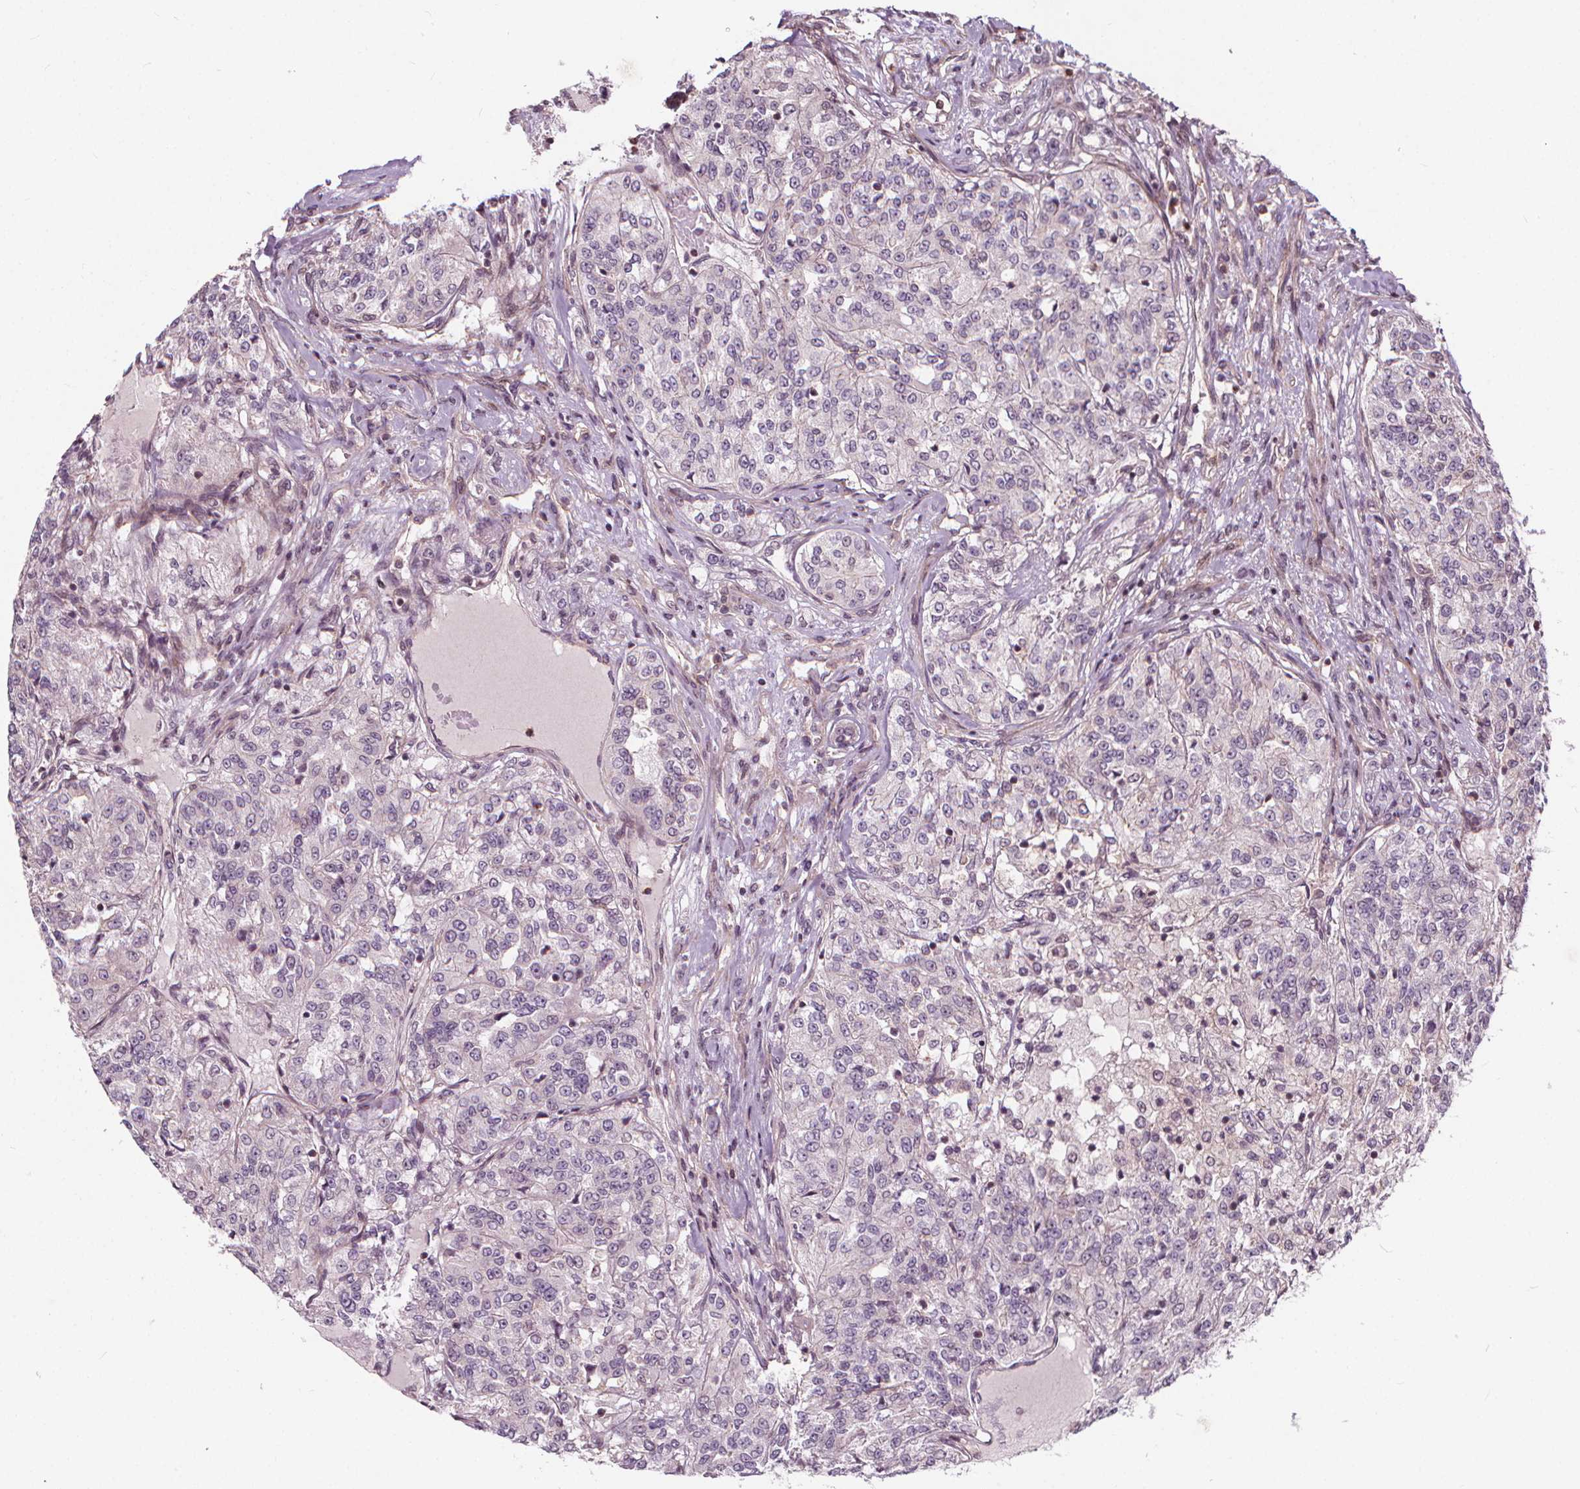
{"staining": {"intensity": "negative", "quantity": "none", "location": "none"}, "tissue": "renal cancer", "cell_type": "Tumor cells", "image_type": "cancer", "snomed": [{"axis": "morphology", "description": "Adenocarcinoma, NOS"}, {"axis": "topography", "description": "Kidney"}], "caption": "Renal cancer (adenocarcinoma) was stained to show a protein in brown. There is no significant positivity in tumor cells.", "gene": "INPP5E", "patient": {"sex": "female", "age": 63}}